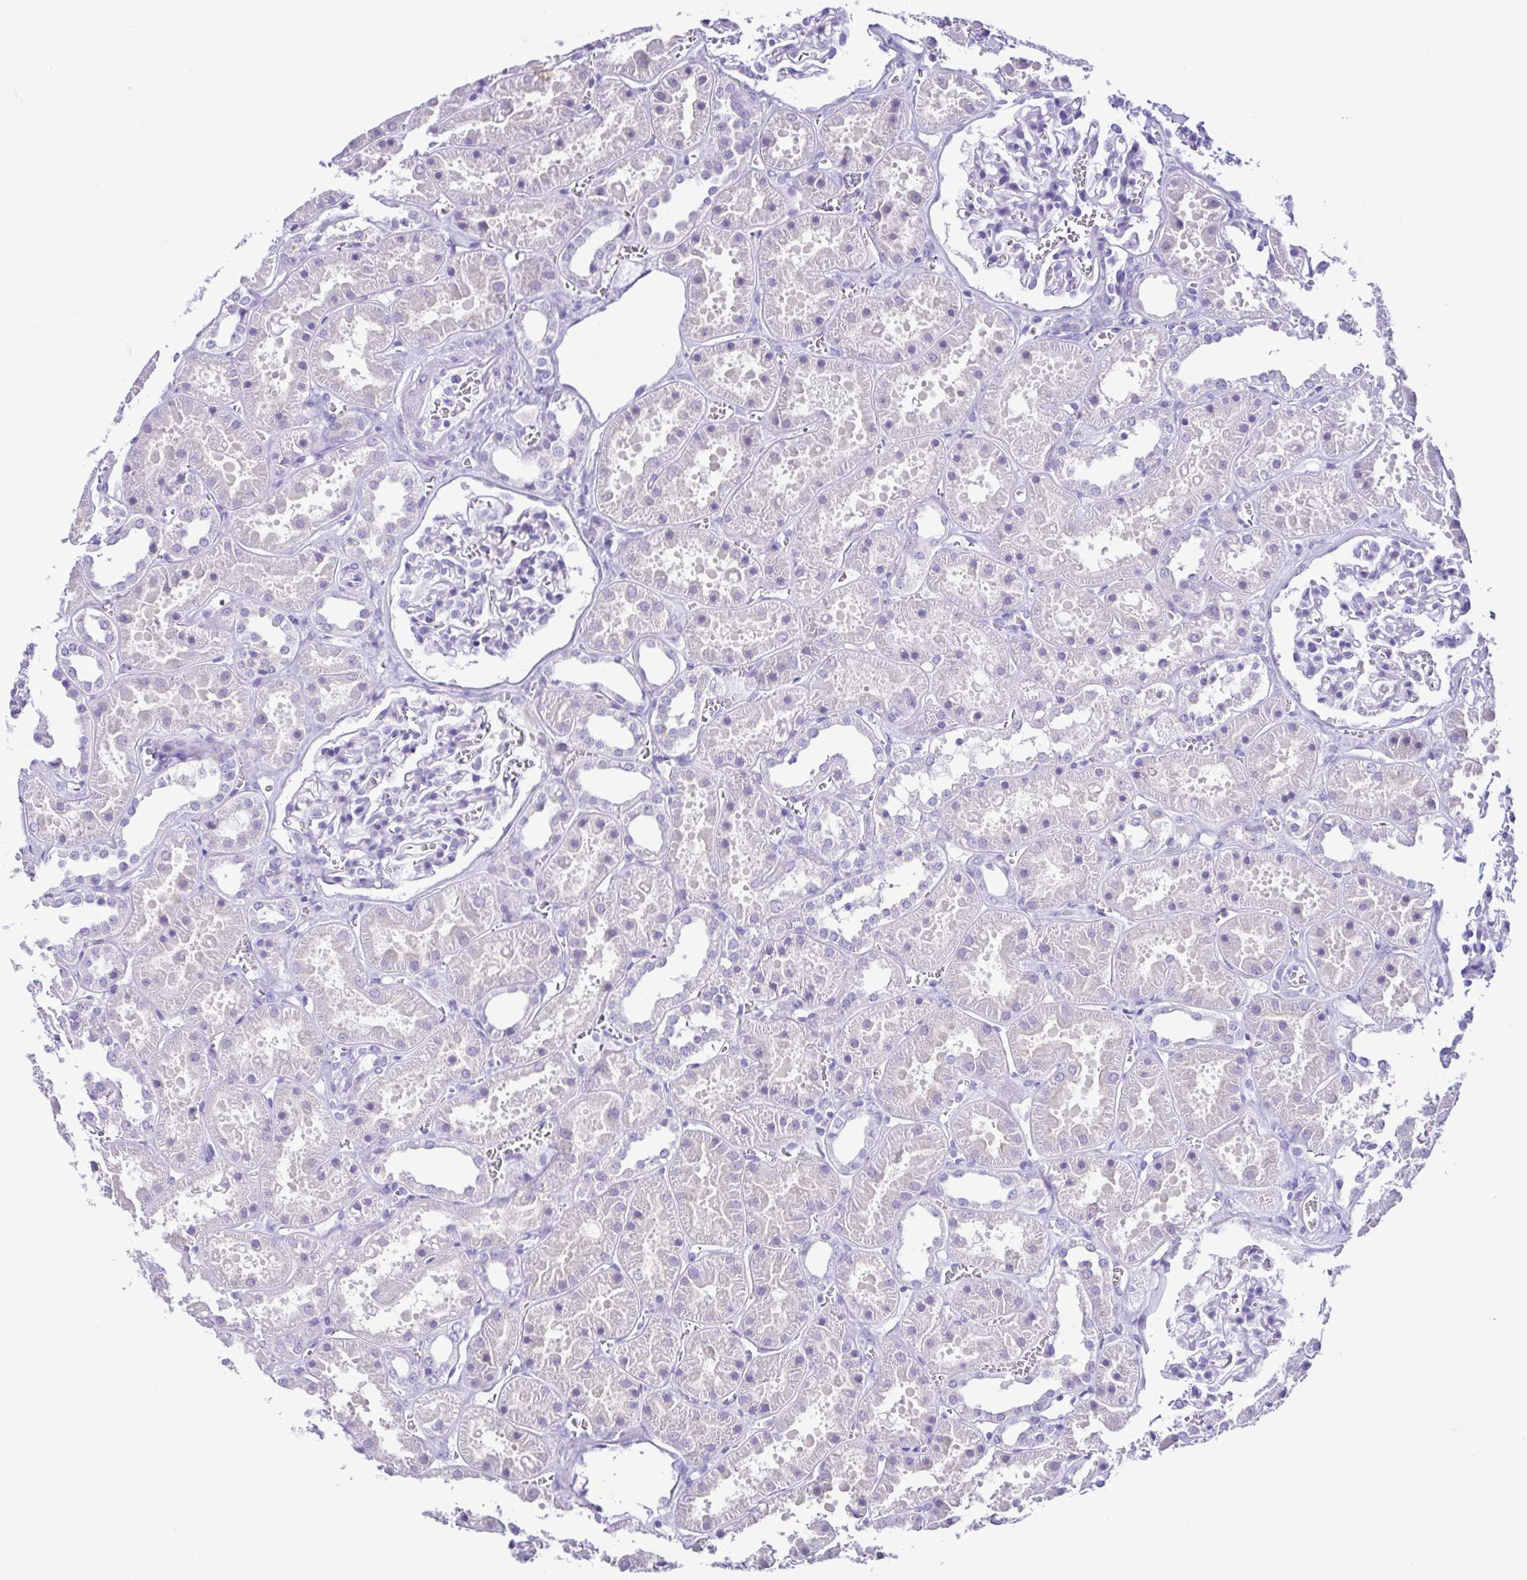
{"staining": {"intensity": "negative", "quantity": "none", "location": "none"}, "tissue": "kidney", "cell_type": "Cells in glomeruli", "image_type": "normal", "snomed": [{"axis": "morphology", "description": "Normal tissue, NOS"}, {"axis": "topography", "description": "Kidney"}], "caption": "Human kidney stained for a protein using immunohistochemistry (IHC) reveals no staining in cells in glomeruli.", "gene": "SPATA16", "patient": {"sex": "female", "age": 41}}